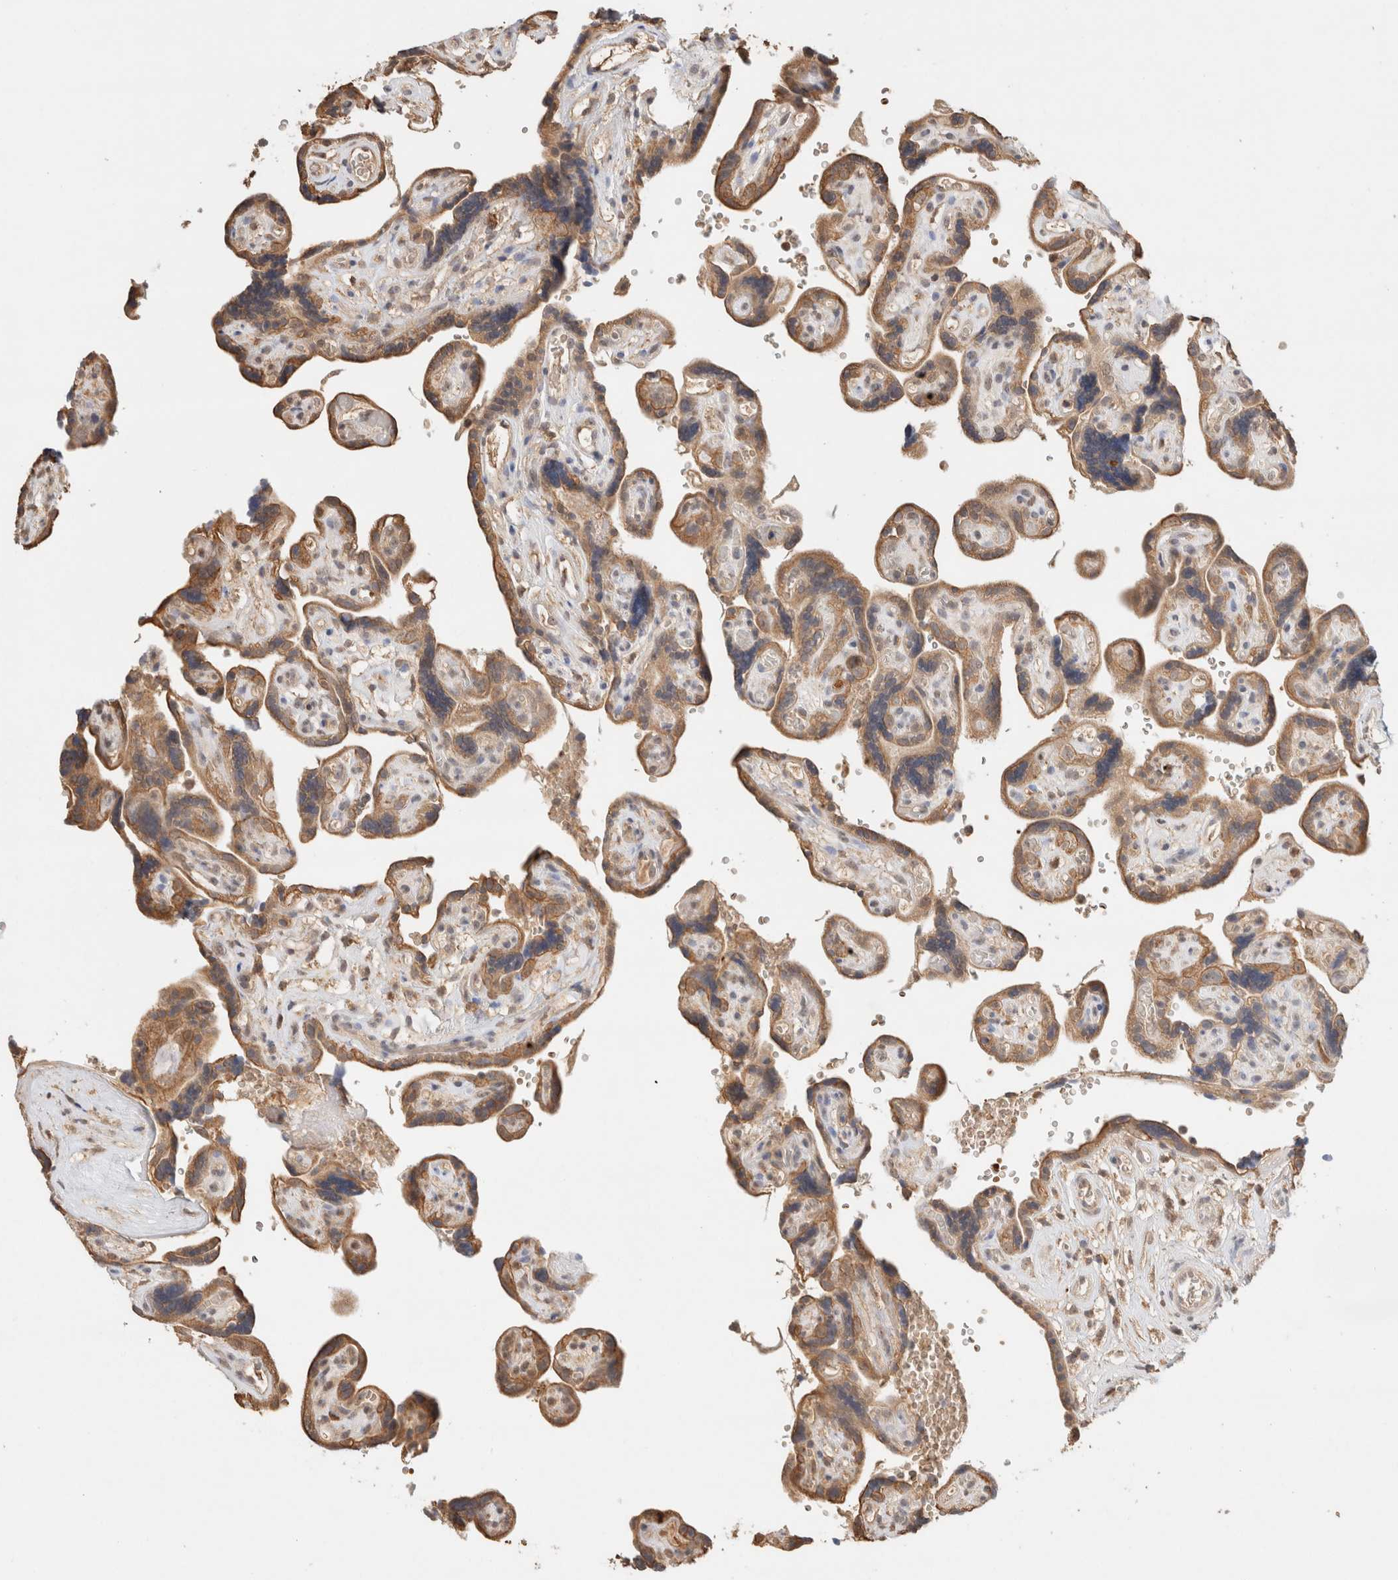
{"staining": {"intensity": "moderate", "quantity": ">75%", "location": "cytoplasmic/membranous,nuclear"}, "tissue": "placenta", "cell_type": "Decidual cells", "image_type": "normal", "snomed": [{"axis": "morphology", "description": "Normal tissue, NOS"}, {"axis": "topography", "description": "Placenta"}], "caption": "Protein staining shows moderate cytoplasmic/membranous,nuclear expression in about >75% of decidual cells in normal placenta.", "gene": "CA13", "patient": {"sex": "female", "age": 30}}